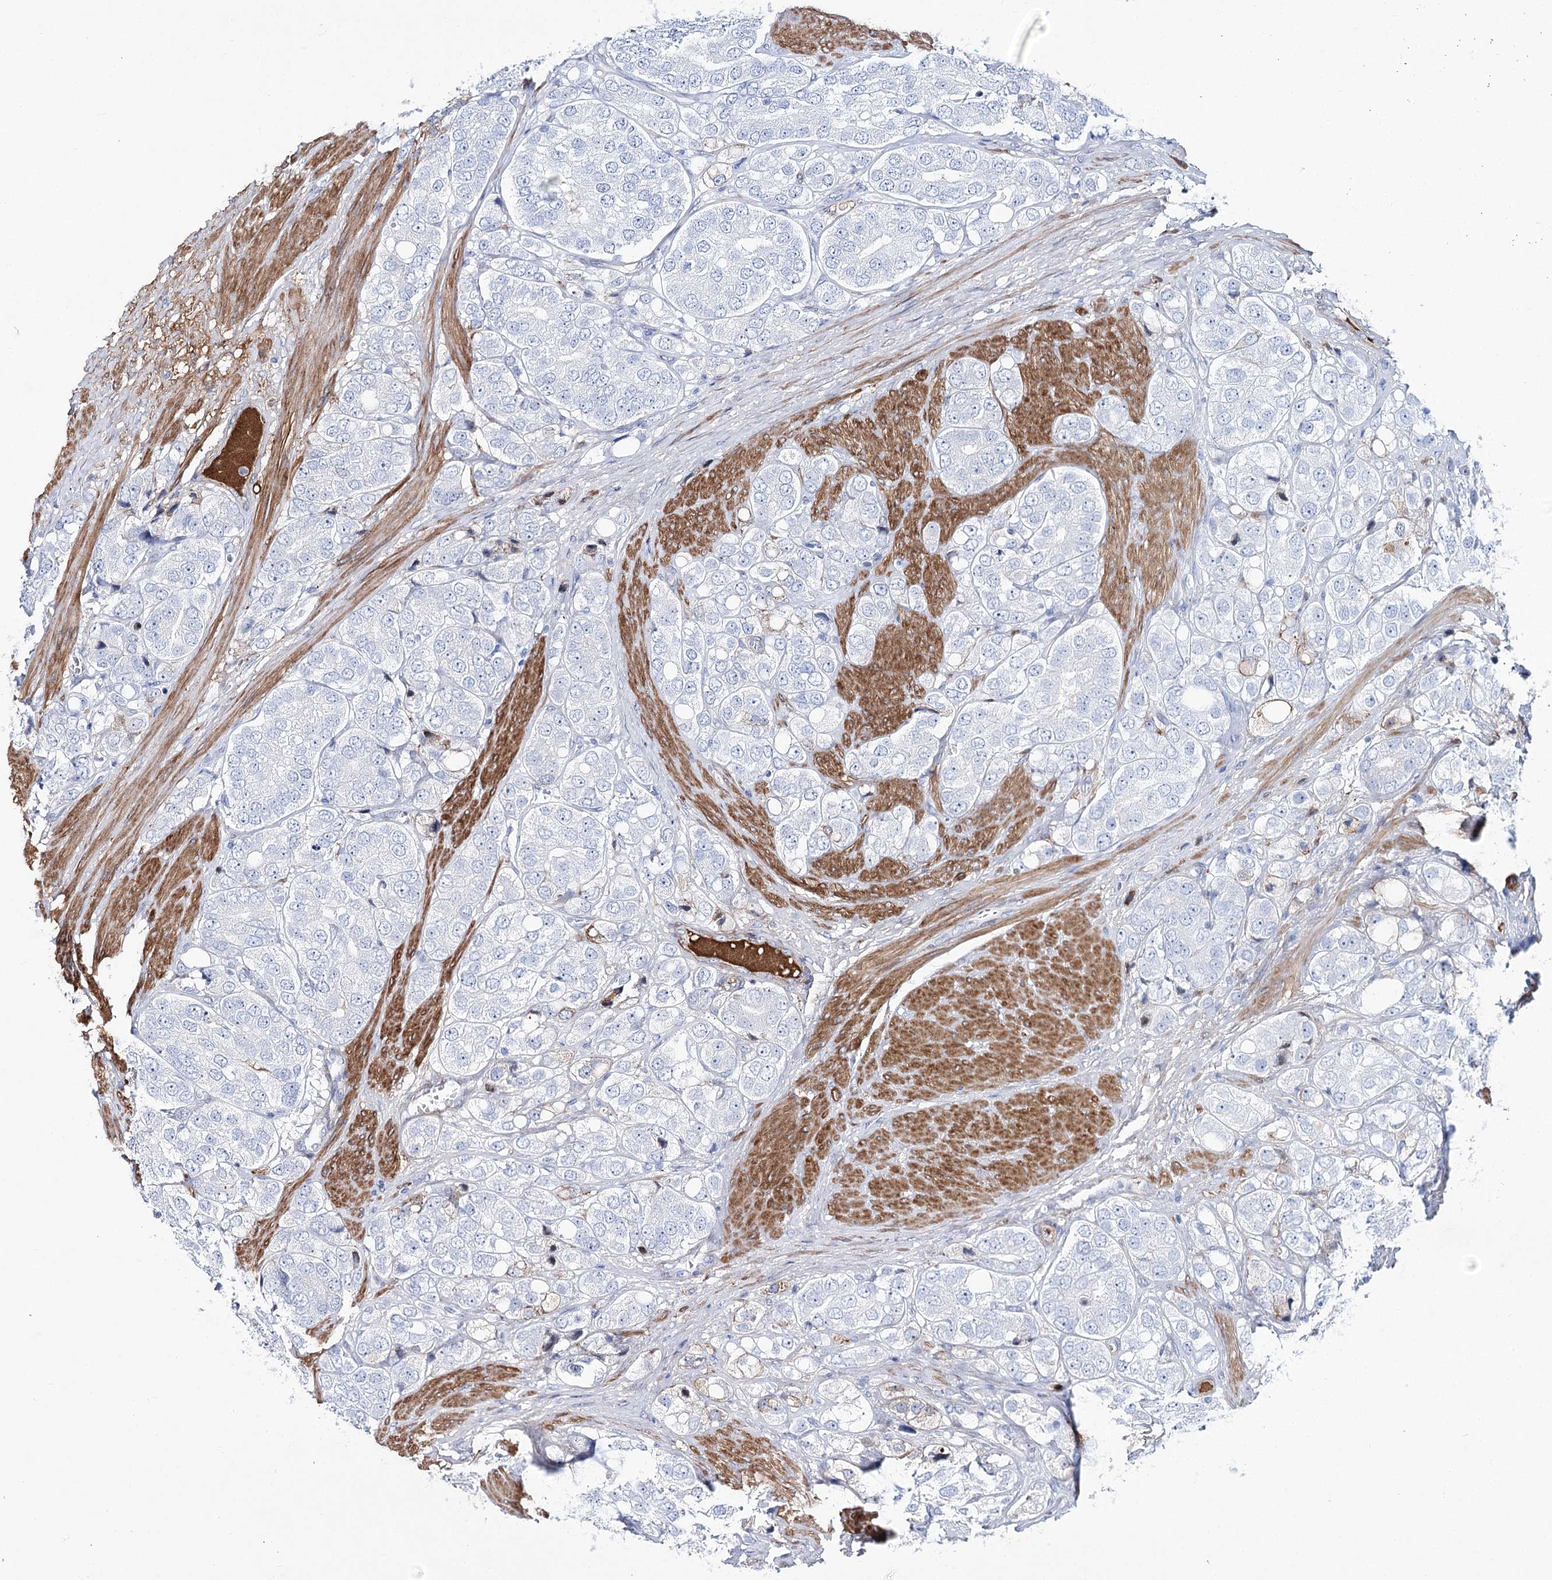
{"staining": {"intensity": "negative", "quantity": "none", "location": "none"}, "tissue": "prostate cancer", "cell_type": "Tumor cells", "image_type": "cancer", "snomed": [{"axis": "morphology", "description": "Adenocarcinoma, High grade"}, {"axis": "topography", "description": "Prostate"}], "caption": "Immunohistochemistry histopathology image of high-grade adenocarcinoma (prostate) stained for a protein (brown), which demonstrates no staining in tumor cells.", "gene": "ANKRD23", "patient": {"sex": "male", "age": 50}}